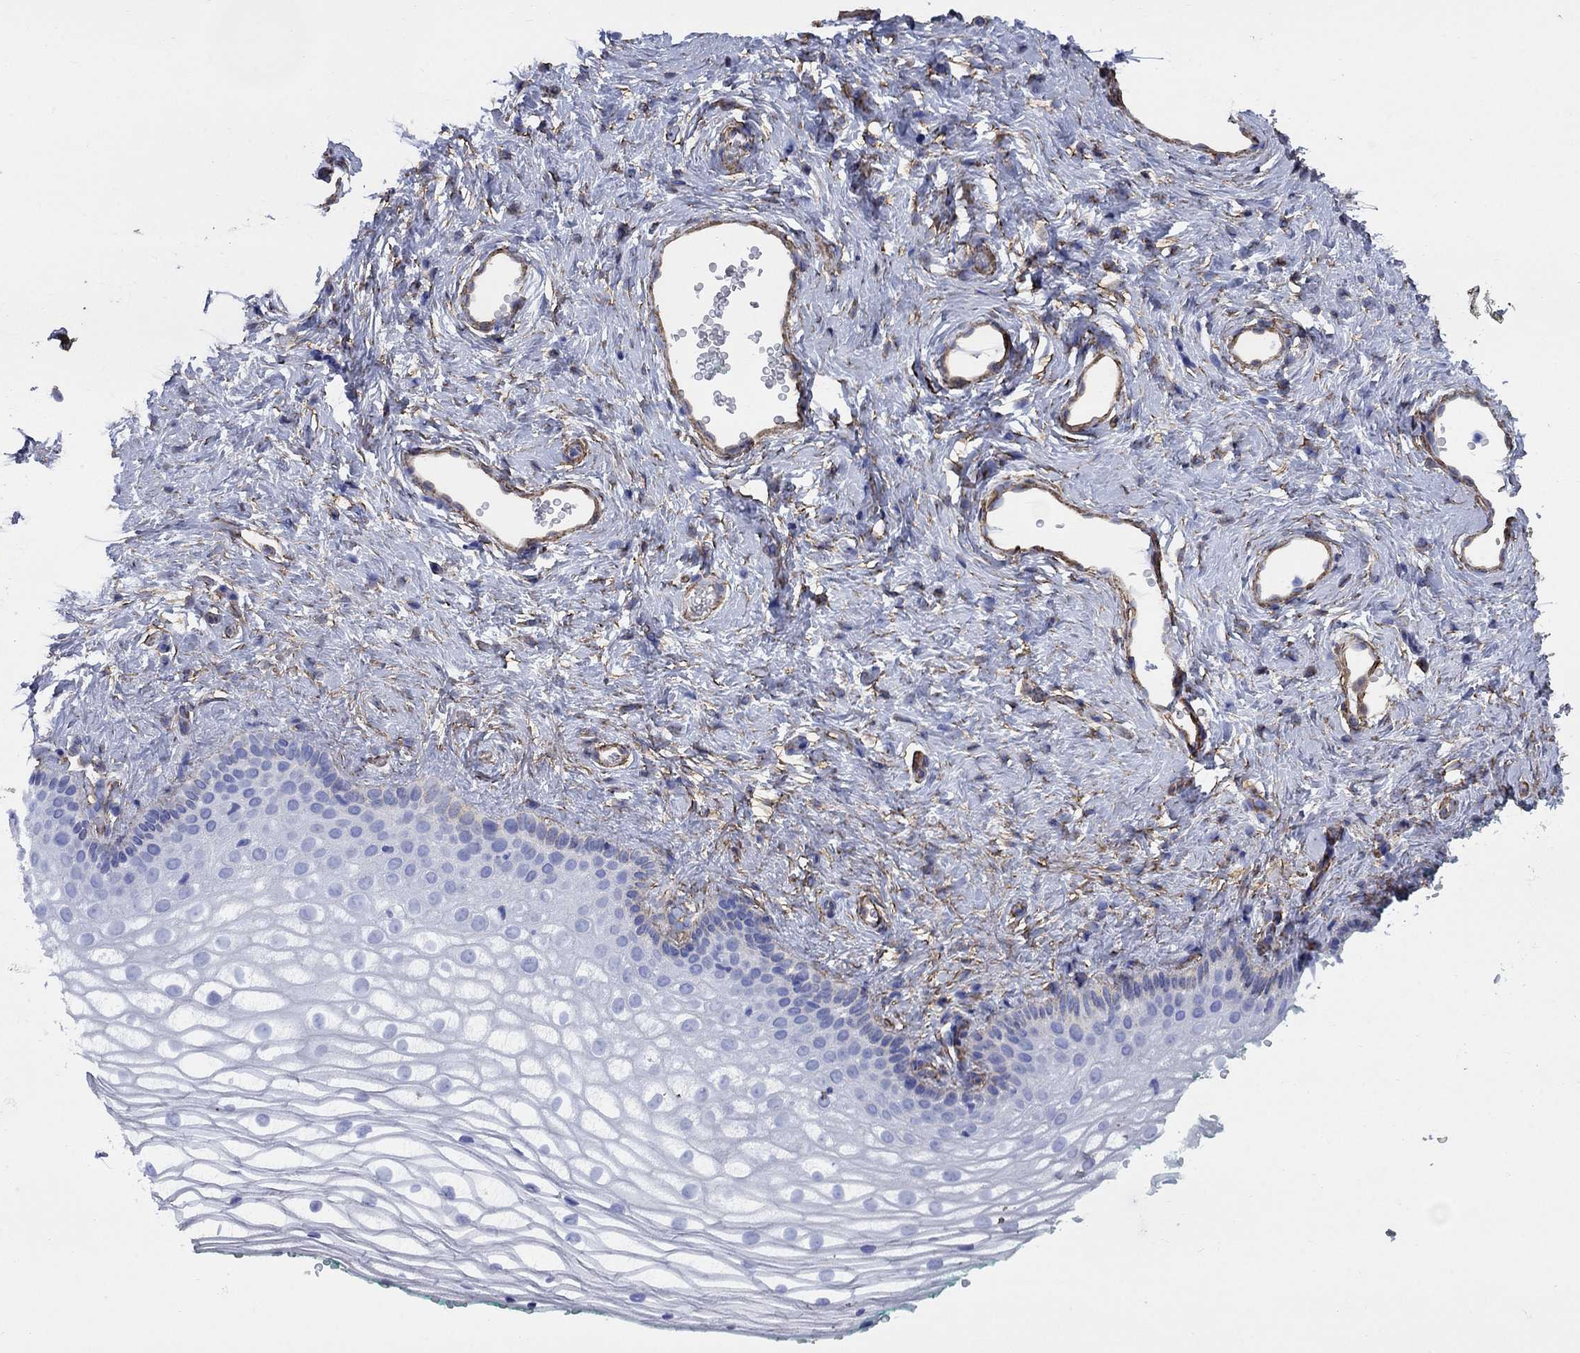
{"staining": {"intensity": "negative", "quantity": "none", "location": "none"}, "tissue": "vagina", "cell_type": "Squamous epithelial cells", "image_type": "normal", "snomed": [{"axis": "morphology", "description": "Normal tissue, NOS"}, {"axis": "topography", "description": "Vagina"}], "caption": "A high-resolution micrograph shows immunohistochemistry staining of normal vagina, which shows no significant staining in squamous epithelial cells.", "gene": "VTN", "patient": {"sex": "female", "age": 36}}